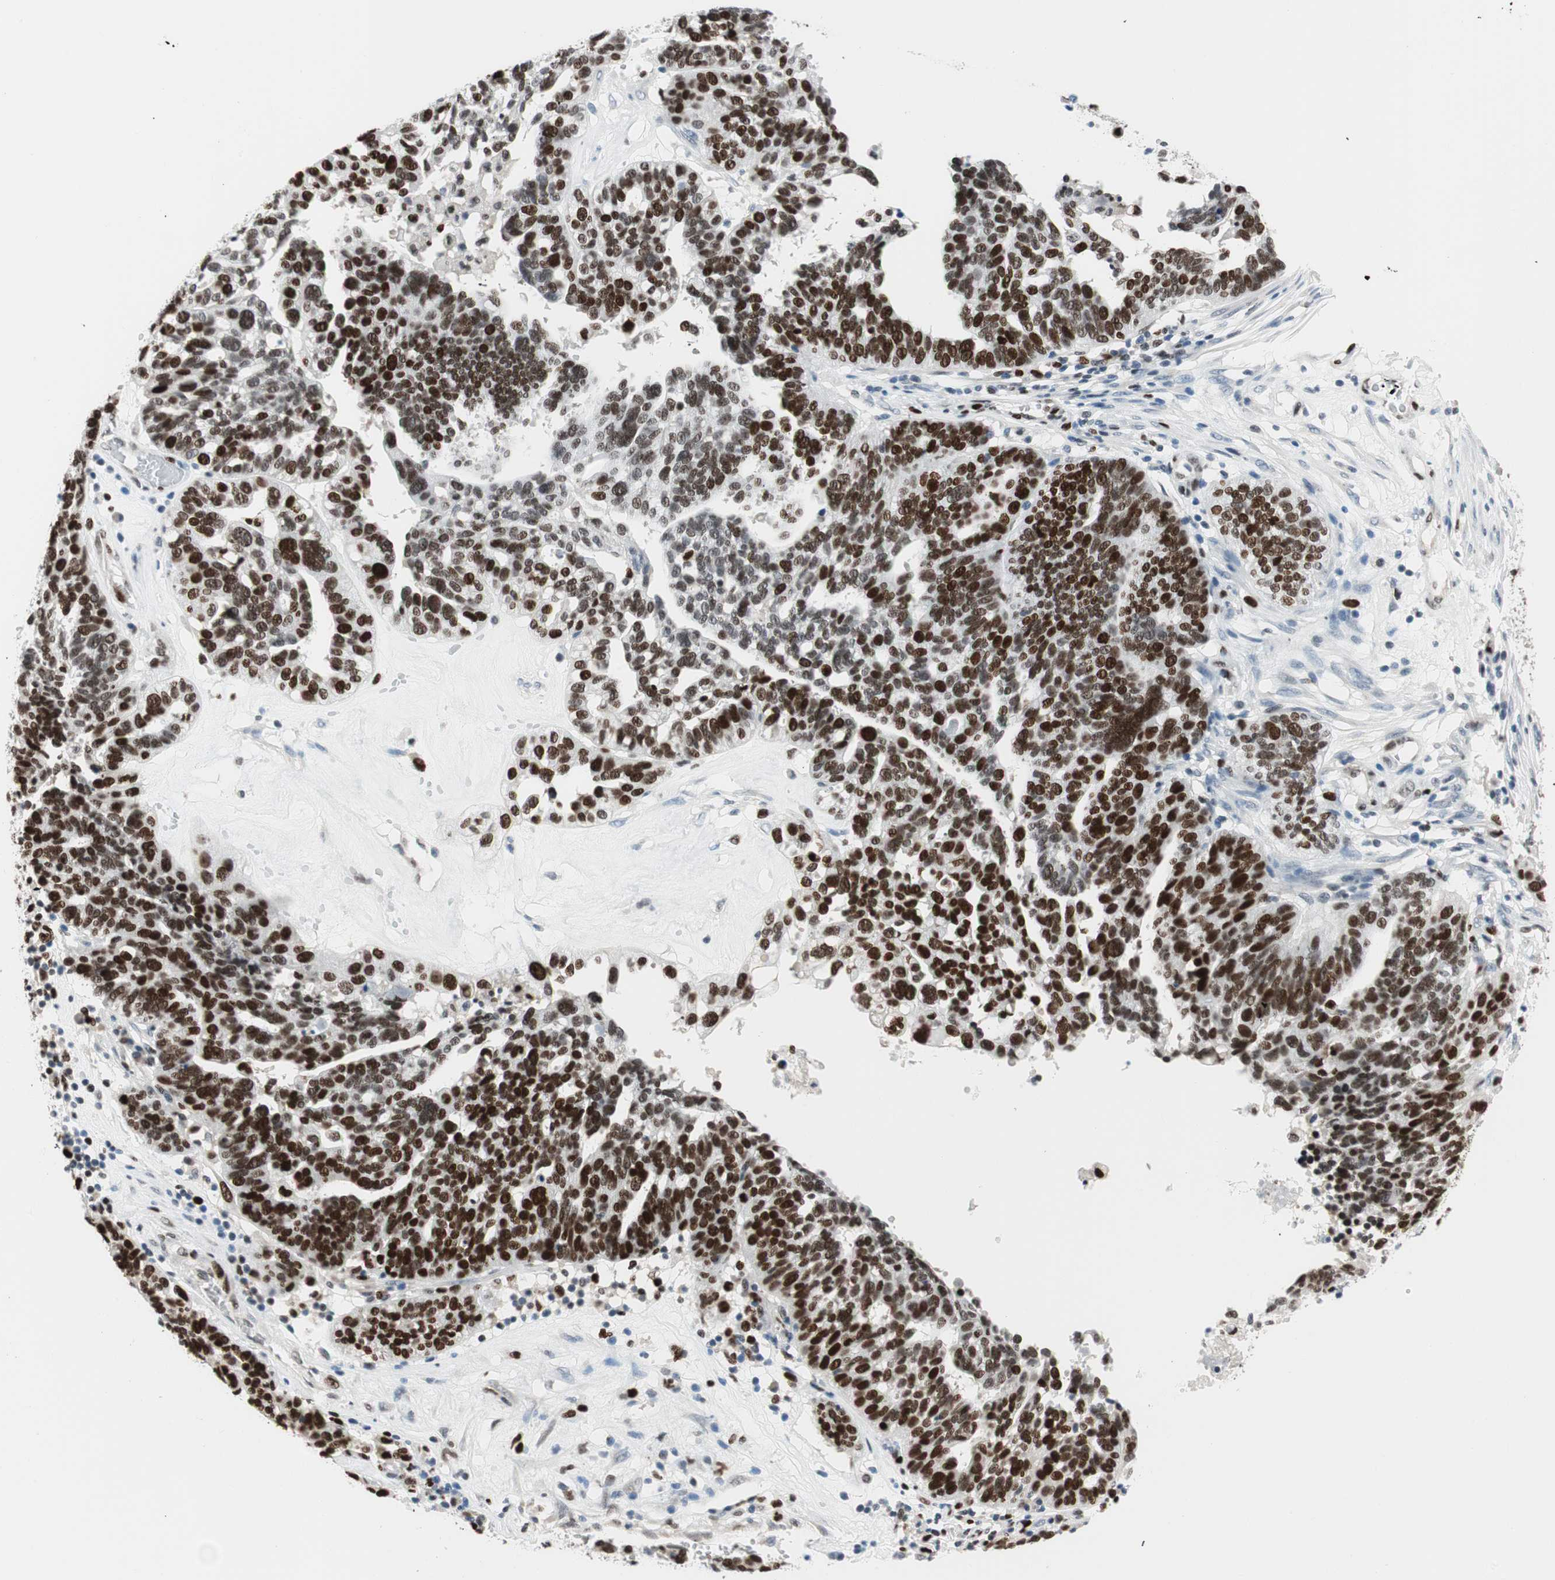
{"staining": {"intensity": "strong", "quantity": ">75%", "location": "nuclear"}, "tissue": "ovarian cancer", "cell_type": "Tumor cells", "image_type": "cancer", "snomed": [{"axis": "morphology", "description": "Cystadenocarcinoma, serous, NOS"}, {"axis": "topography", "description": "Ovary"}], "caption": "This is a micrograph of immunohistochemistry (IHC) staining of ovarian cancer, which shows strong expression in the nuclear of tumor cells.", "gene": "EZH2", "patient": {"sex": "female", "age": 59}}